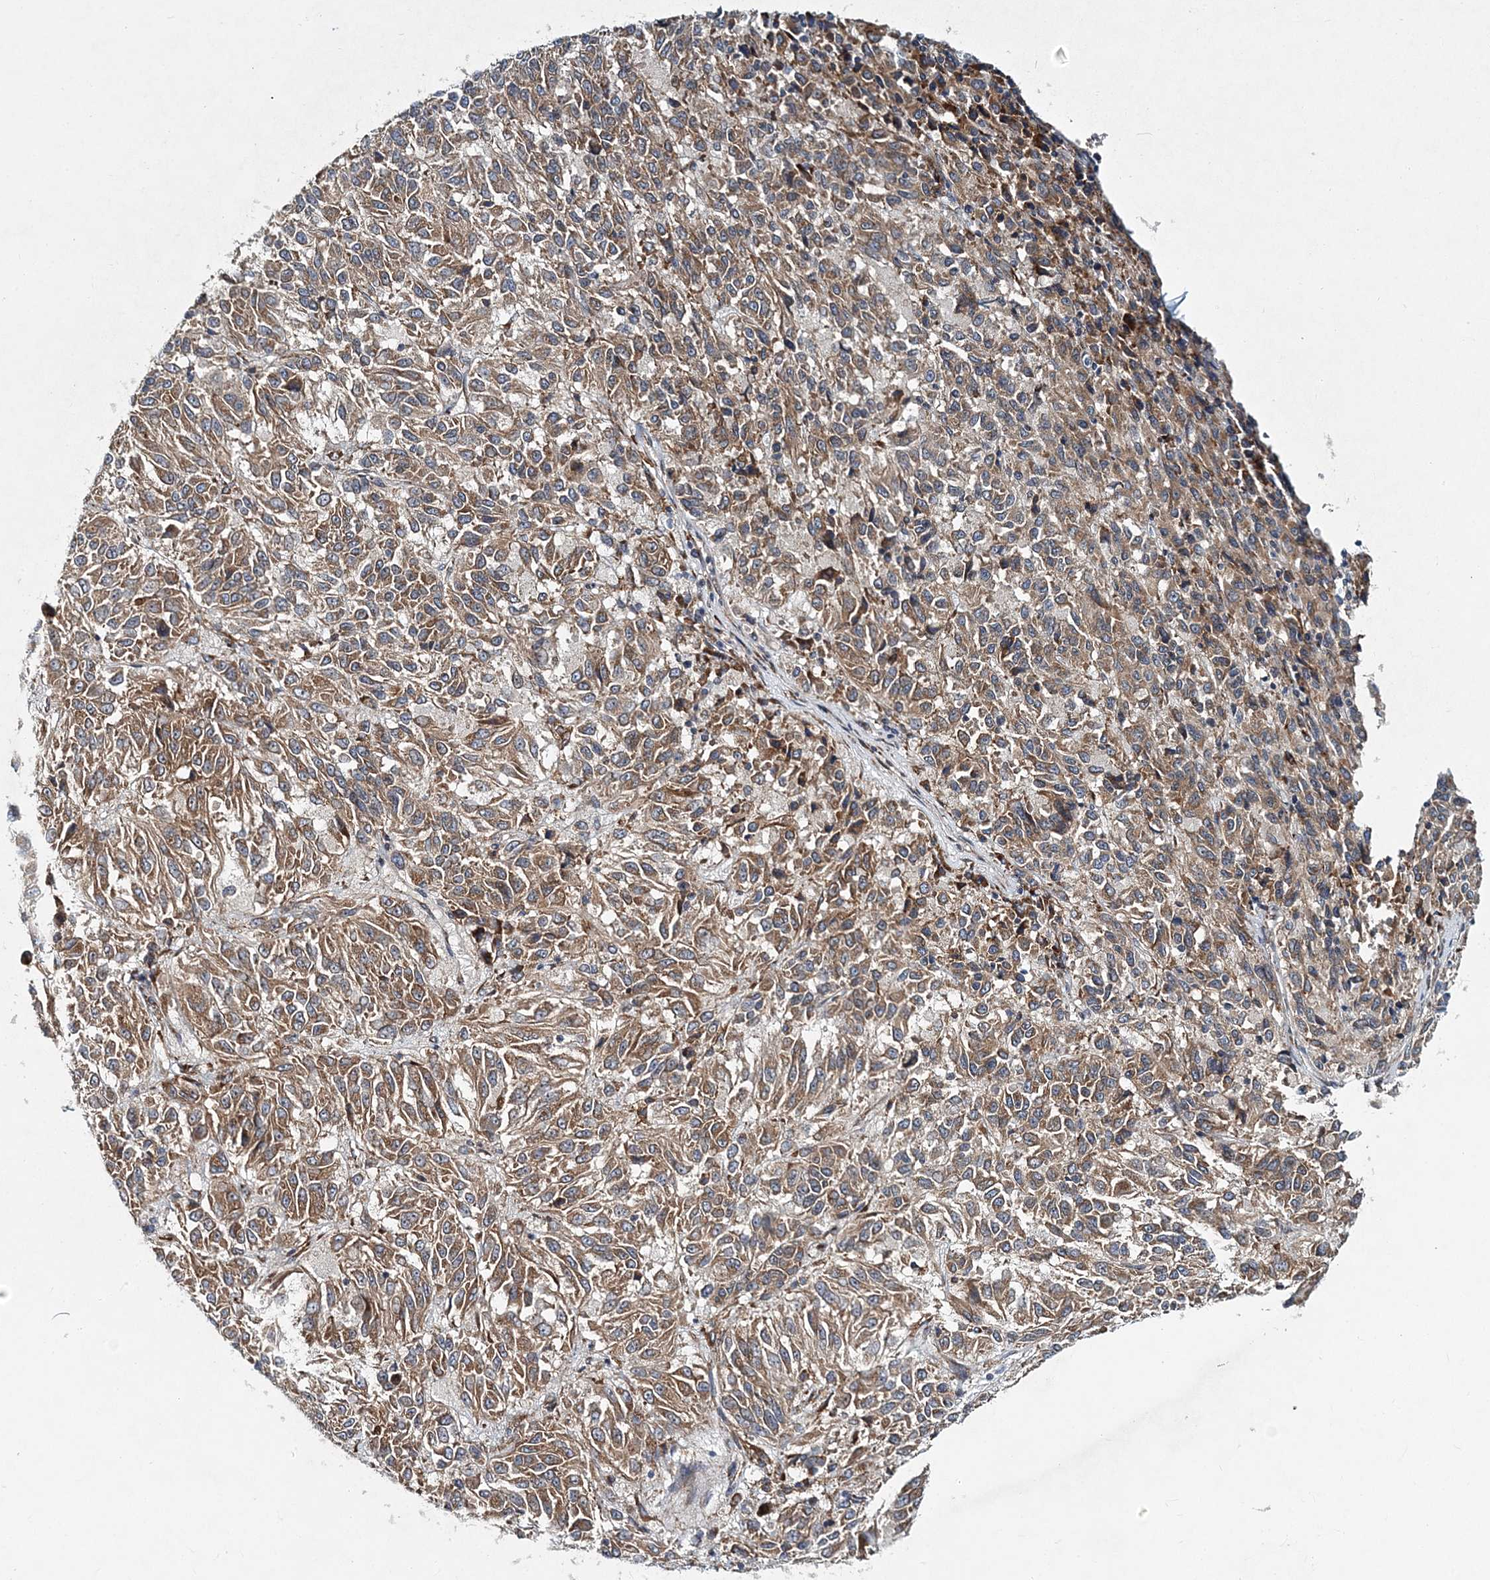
{"staining": {"intensity": "moderate", "quantity": ">75%", "location": "cytoplasmic/membranous"}, "tissue": "melanoma", "cell_type": "Tumor cells", "image_type": "cancer", "snomed": [{"axis": "morphology", "description": "Malignant melanoma, Metastatic site"}, {"axis": "topography", "description": "Lung"}], "caption": "Immunohistochemistry of human melanoma reveals medium levels of moderate cytoplasmic/membranous expression in approximately >75% of tumor cells.", "gene": "NBAS", "patient": {"sex": "male", "age": 64}}